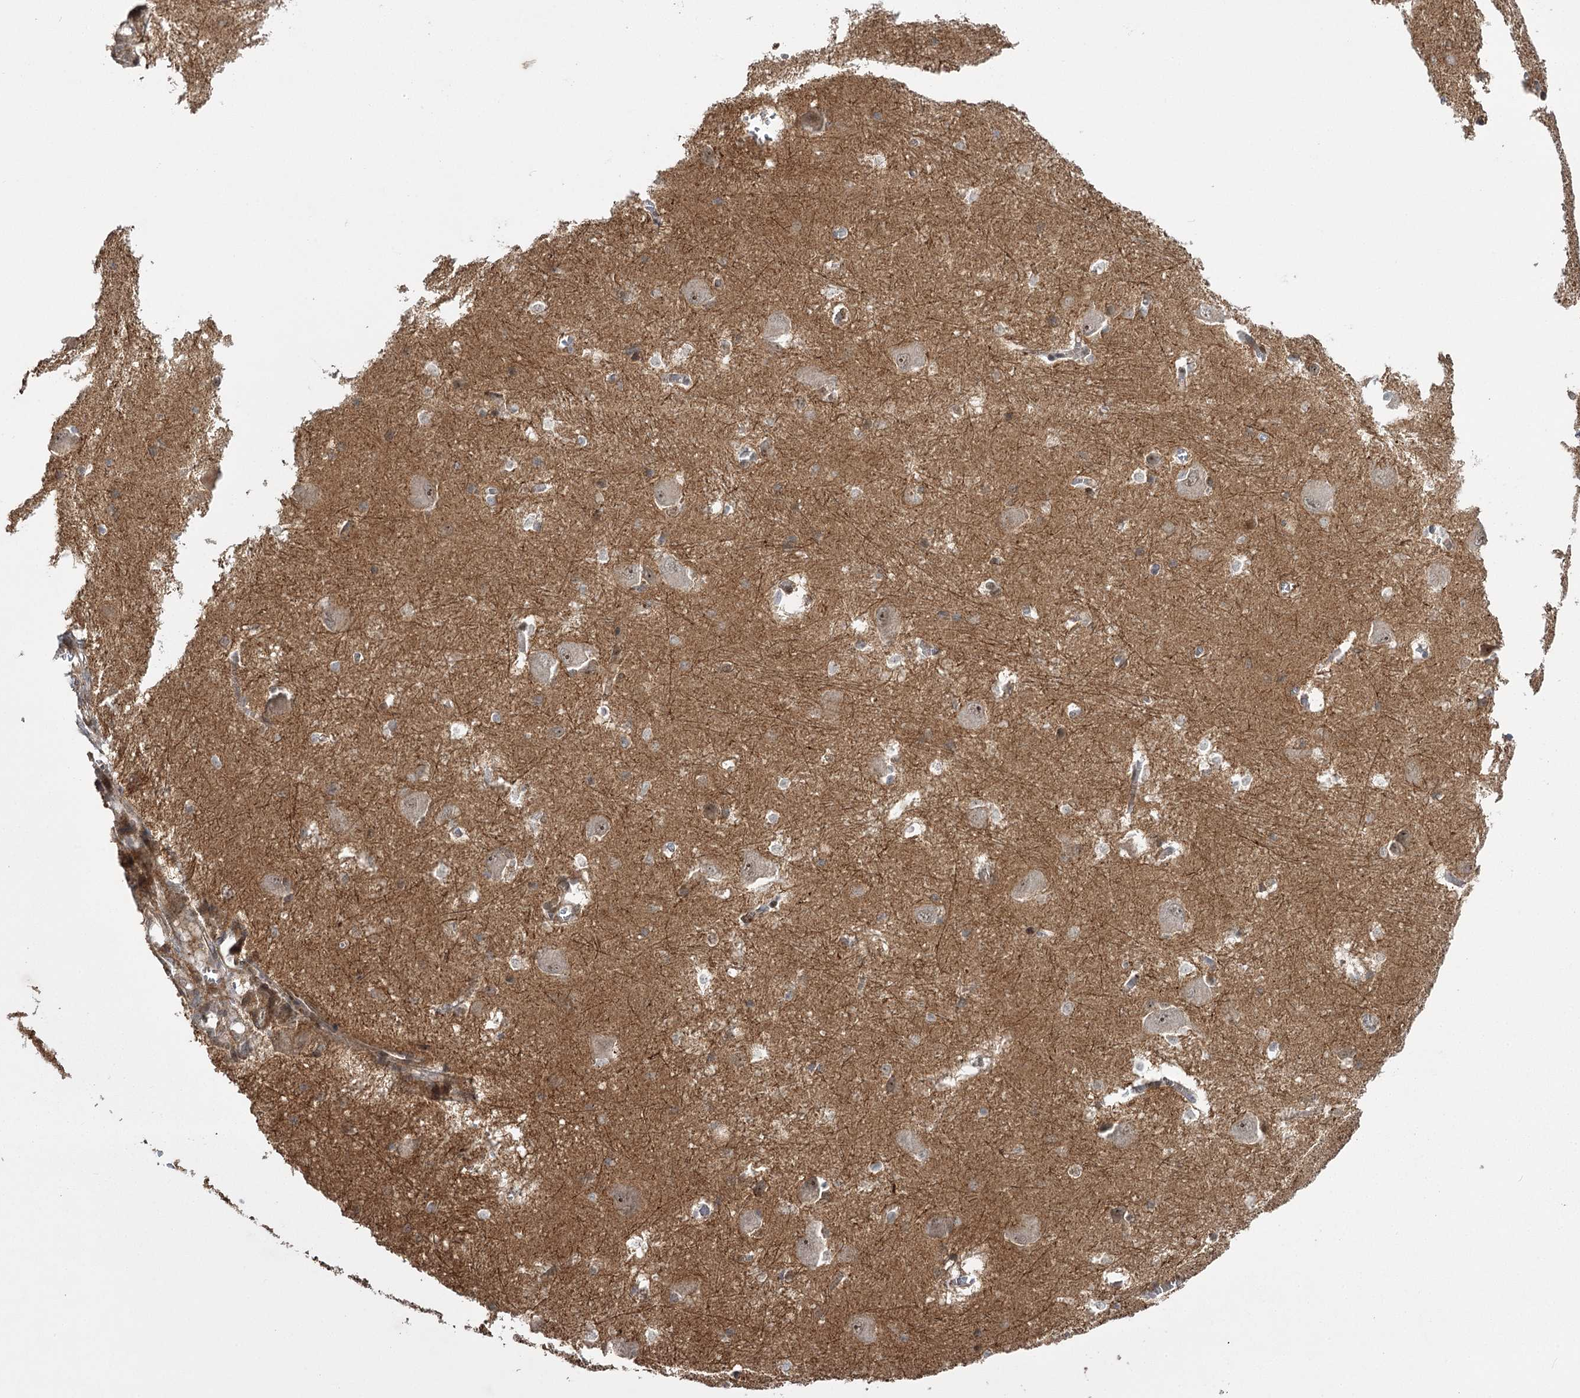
{"staining": {"intensity": "weak", "quantity": "<25%", "location": "cytoplasmic/membranous"}, "tissue": "caudate", "cell_type": "Glial cells", "image_type": "normal", "snomed": [{"axis": "morphology", "description": "Normal tissue, NOS"}, {"axis": "topography", "description": "Lateral ventricle wall"}], "caption": "High magnification brightfield microscopy of benign caudate stained with DAB (3,3'-diaminobenzidine) (brown) and counterstained with hematoxylin (blue): glial cells show no significant positivity. (Immunohistochemistry, brightfield microscopy, high magnification).", "gene": "KCNN2", "patient": {"sex": "male", "age": 37}}